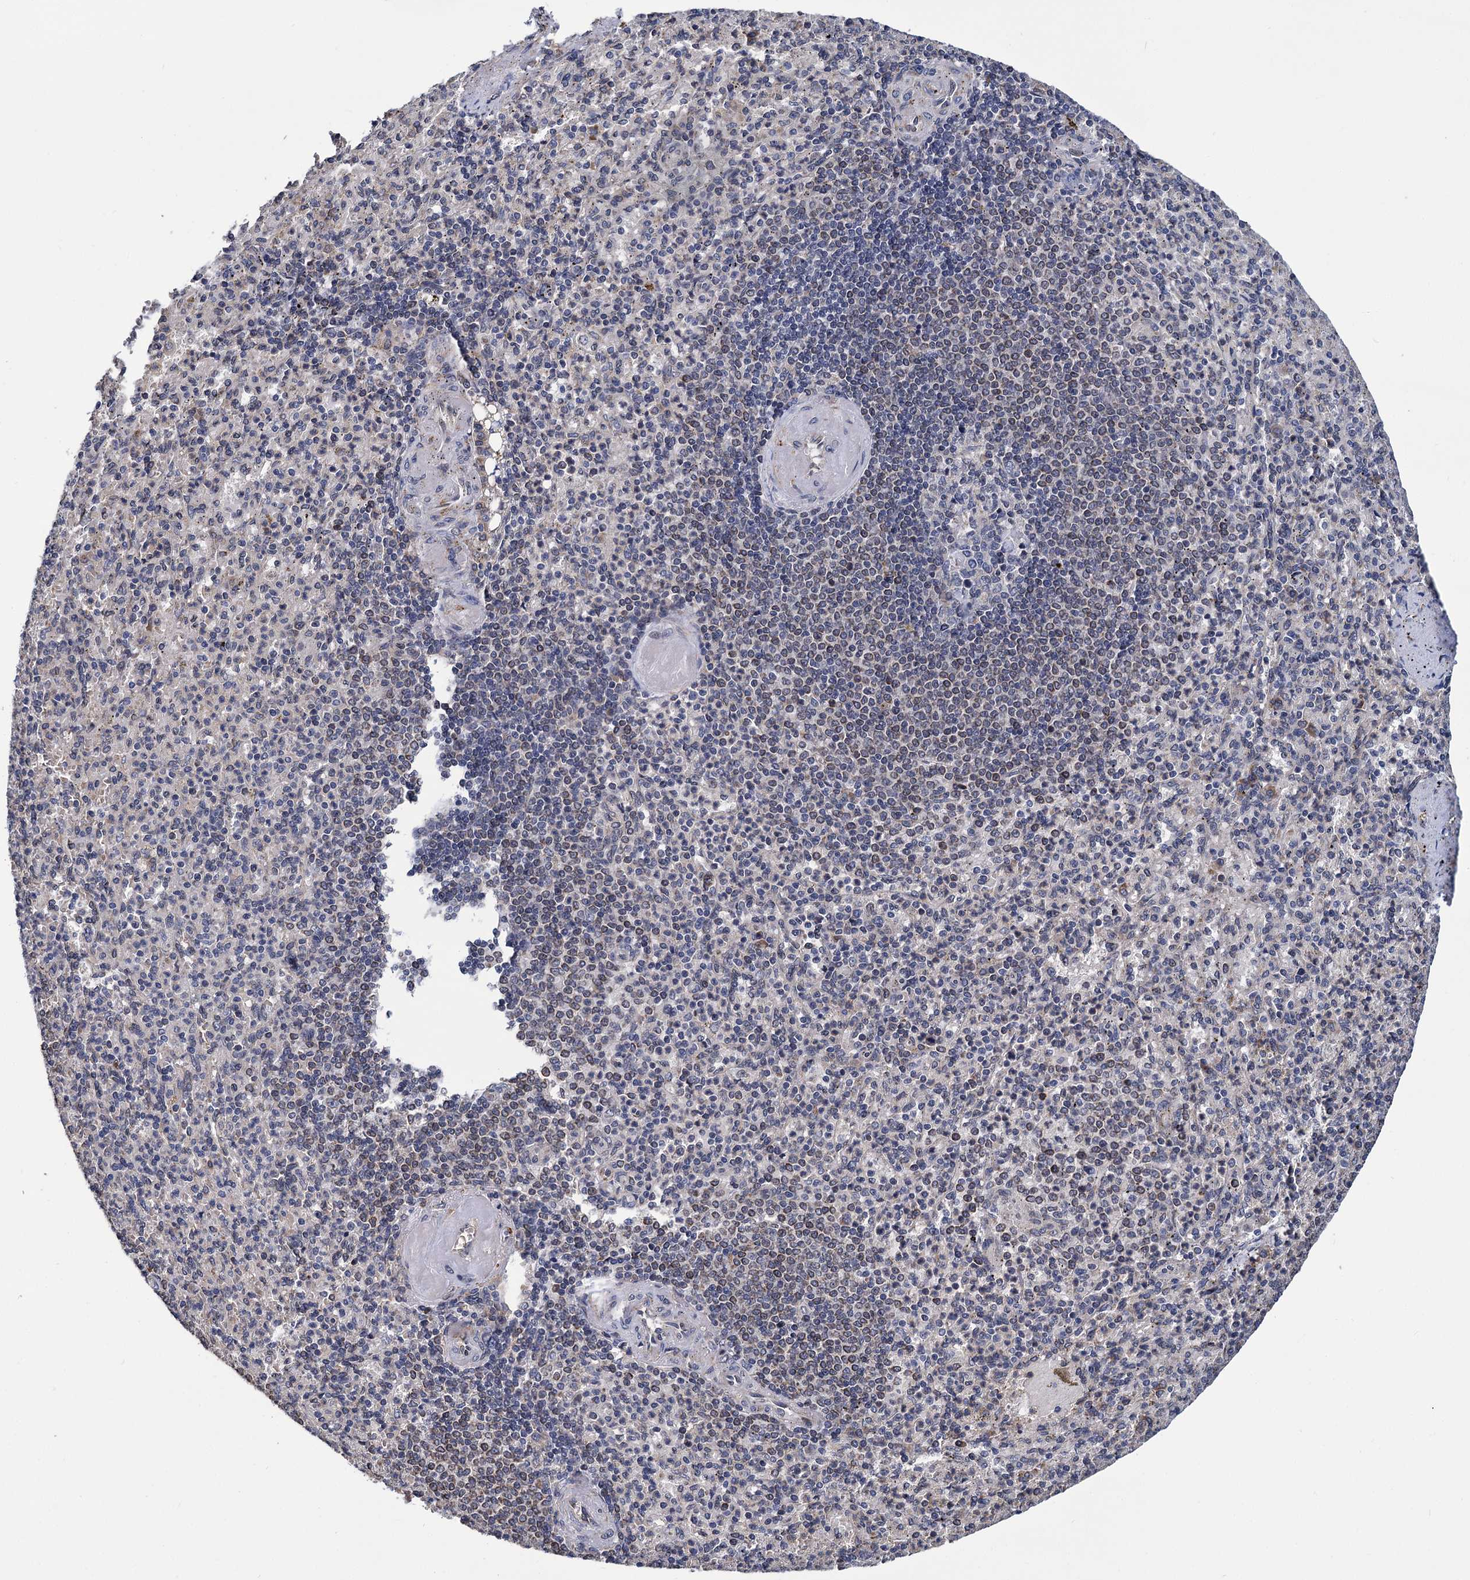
{"staining": {"intensity": "negative", "quantity": "none", "location": "none"}, "tissue": "spleen", "cell_type": "Cells in red pulp", "image_type": "normal", "snomed": [{"axis": "morphology", "description": "Normal tissue, NOS"}, {"axis": "topography", "description": "Spleen"}], "caption": "IHC micrograph of unremarkable spleen: spleen stained with DAB displays no significant protein expression in cells in red pulp.", "gene": "SUPV3L1", "patient": {"sex": "female", "age": 74}}